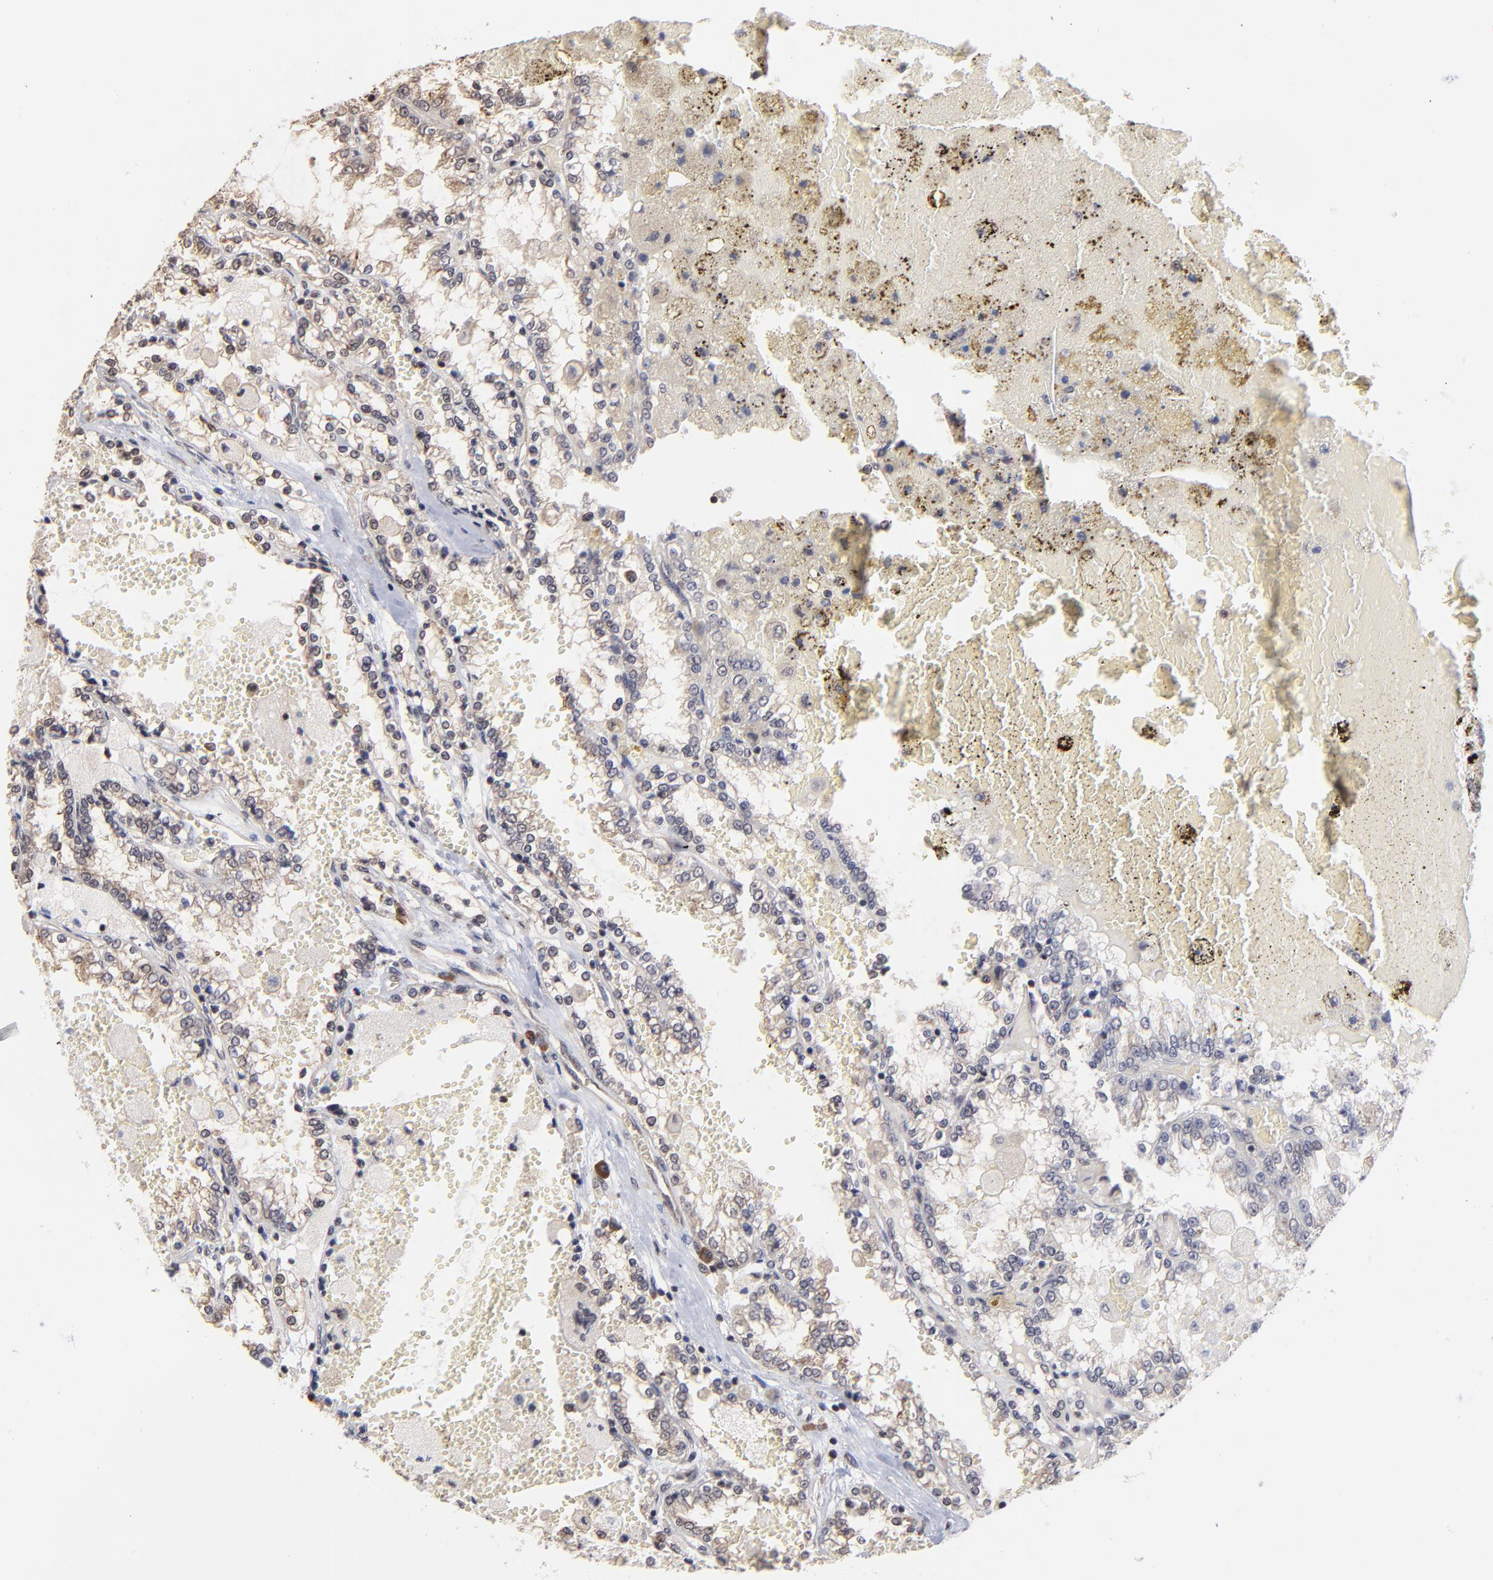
{"staining": {"intensity": "negative", "quantity": "none", "location": "none"}, "tissue": "renal cancer", "cell_type": "Tumor cells", "image_type": "cancer", "snomed": [{"axis": "morphology", "description": "Adenocarcinoma, NOS"}, {"axis": "topography", "description": "Kidney"}], "caption": "This is an immunohistochemistry histopathology image of renal cancer. There is no expression in tumor cells.", "gene": "BRPF1", "patient": {"sex": "female", "age": 56}}